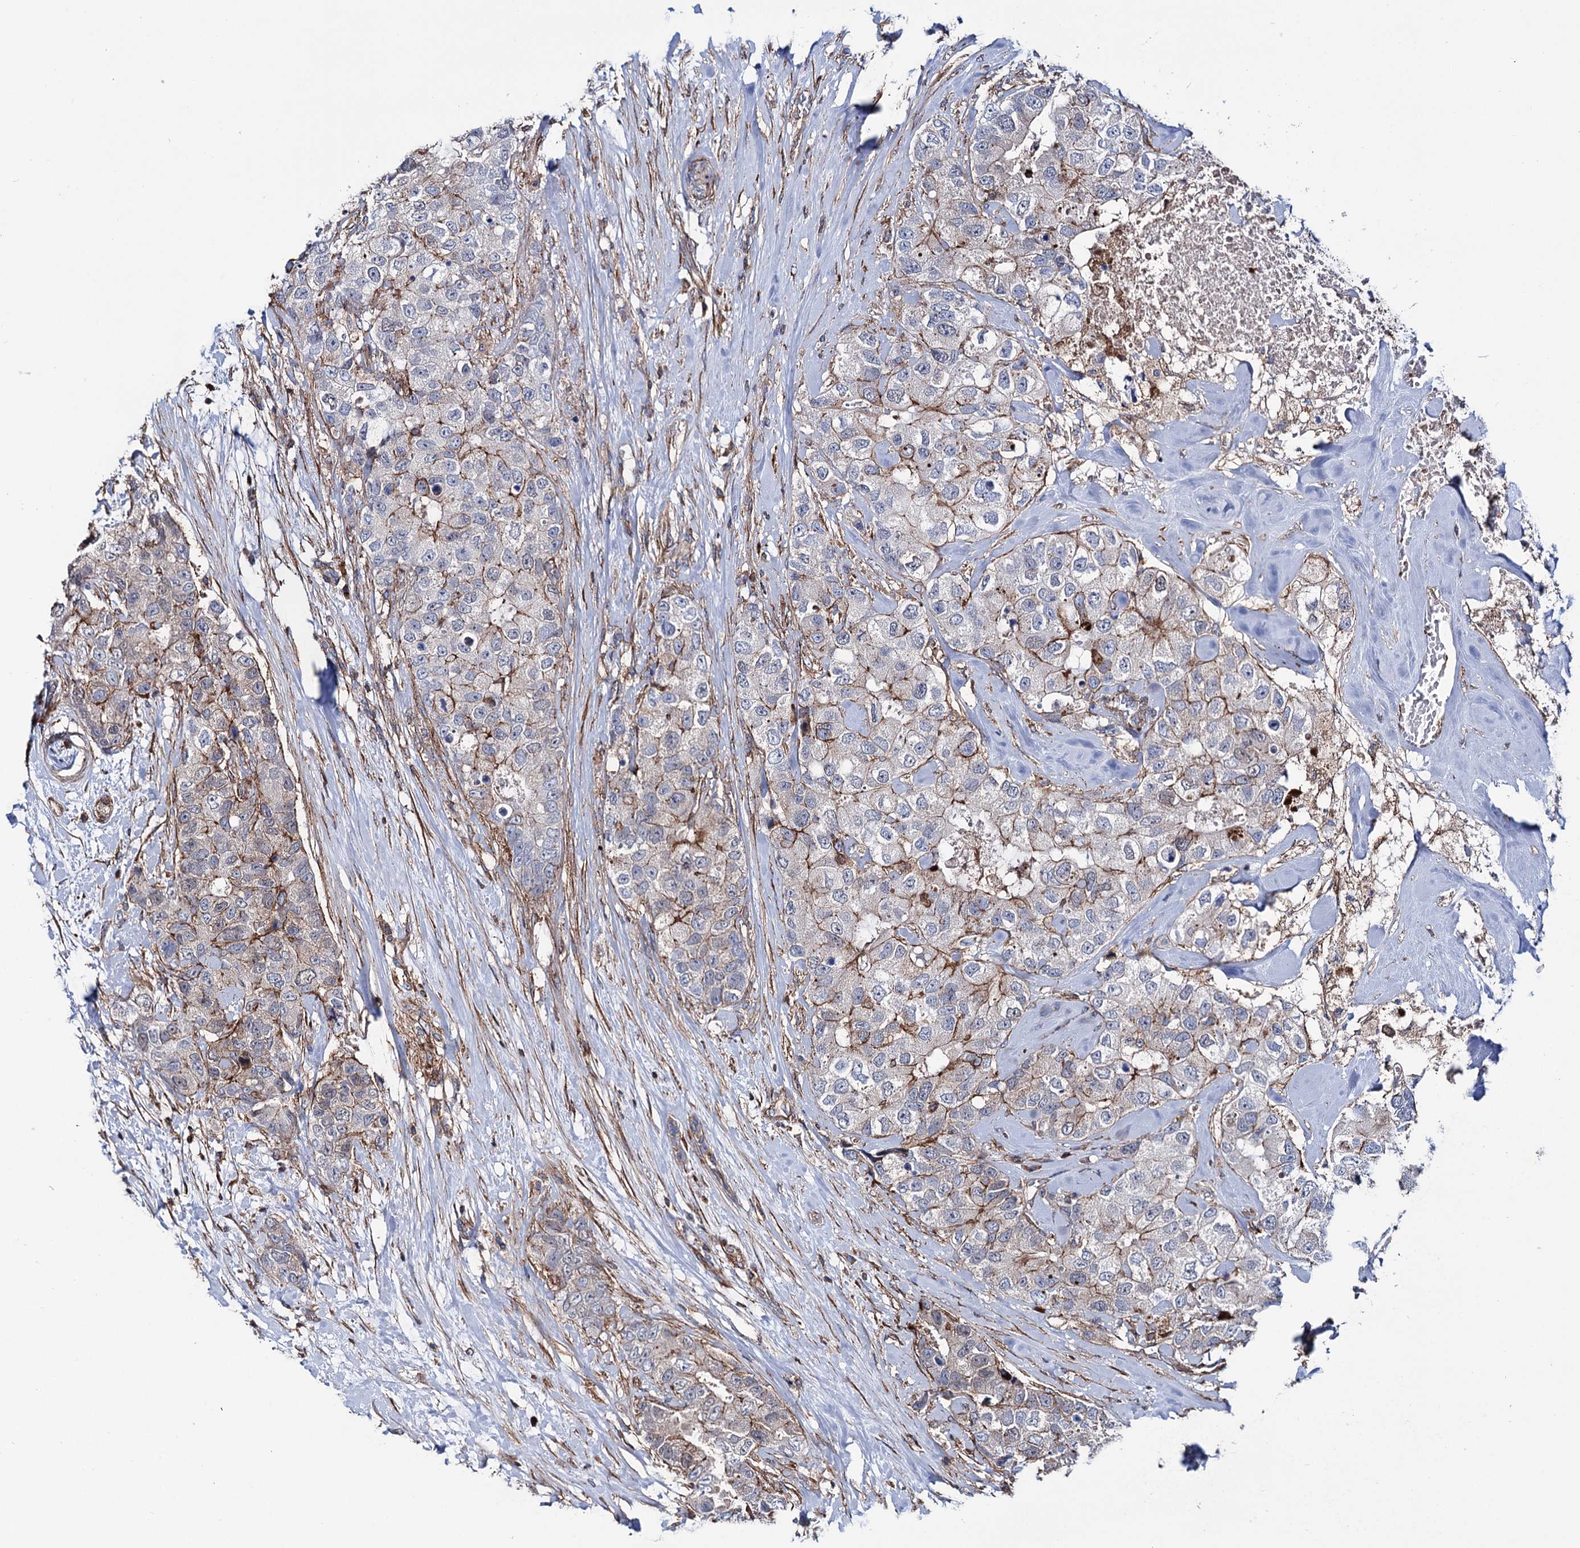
{"staining": {"intensity": "moderate", "quantity": "<25%", "location": "cytoplasmic/membranous"}, "tissue": "breast cancer", "cell_type": "Tumor cells", "image_type": "cancer", "snomed": [{"axis": "morphology", "description": "Duct carcinoma"}, {"axis": "topography", "description": "Breast"}], "caption": "Breast cancer (invasive ductal carcinoma) tissue shows moderate cytoplasmic/membranous positivity in about <25% of tumor cells, visualized by immunohistochemistry. (brown staining indicates protein expression, while blue staining denotes nuclei).", "gene": "DEF6", "patient": {"sex": "female", "age": 62}}